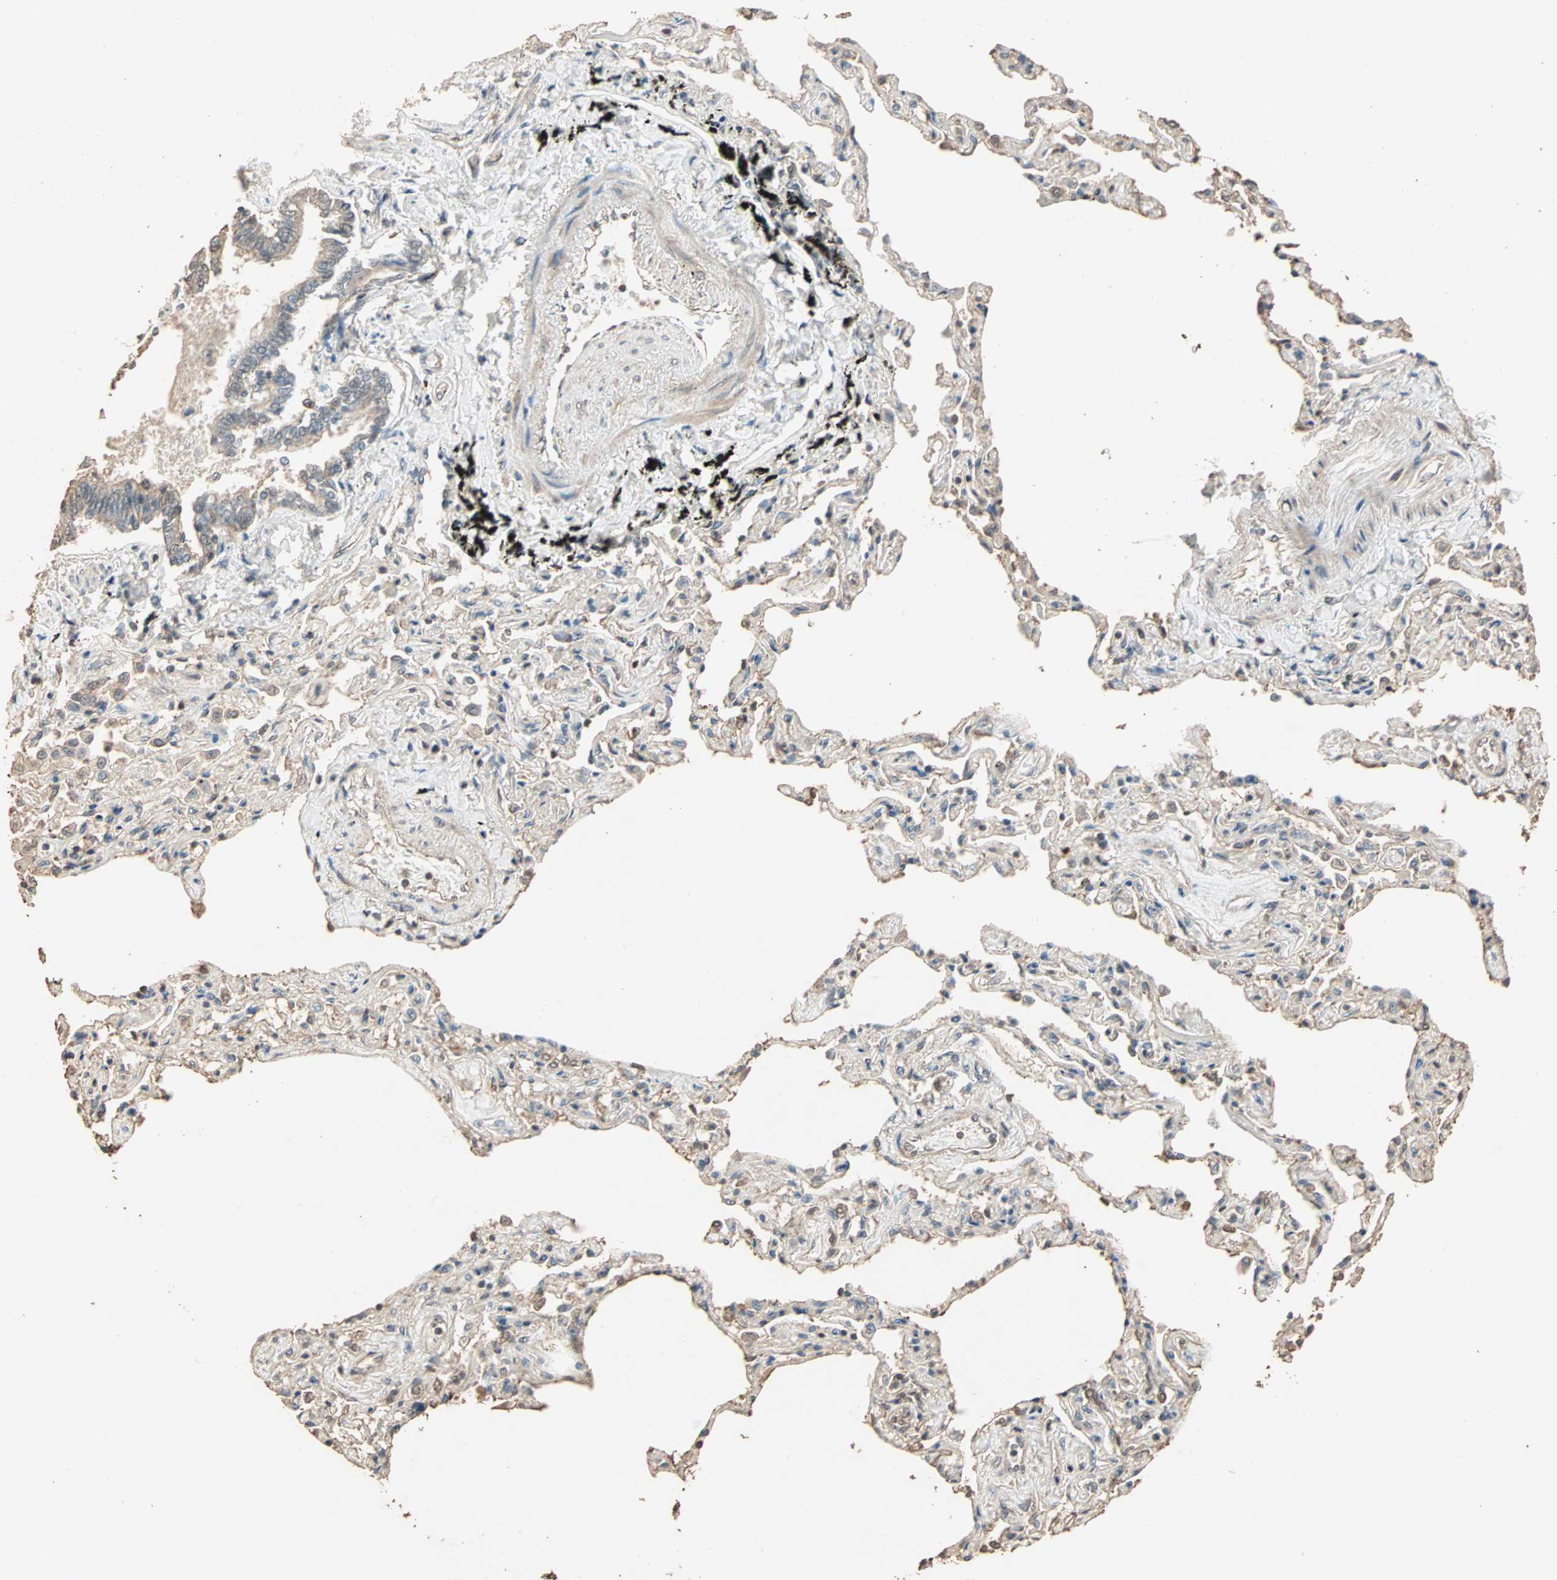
{"staining": {"intensity": "moderate", "quantity": ">75%", "location": "cytoplasmic/membranous,nuclear"}, "tissue": "bronchus", "cell_type": "Respiratory epithelial cells", "image_type": "normal", "snomed": [{"axis": "morphology", "description": "Normal tissue, NOS"}, {"axis": "topography", "description": "Lung"}], "caption": "DAB (3,3'-diaminobenzidine) immunohistochemical staining of benign bronchus exhibits moderate cytoplasmic/membranous,nuclear protein positivity in about >75% of respiratory epithelial cells. (Brightfield microscopy of DAB IHC at high magnification).", "gene": "ZBTB33", "patient": {"sex": "male", "age": 64}}